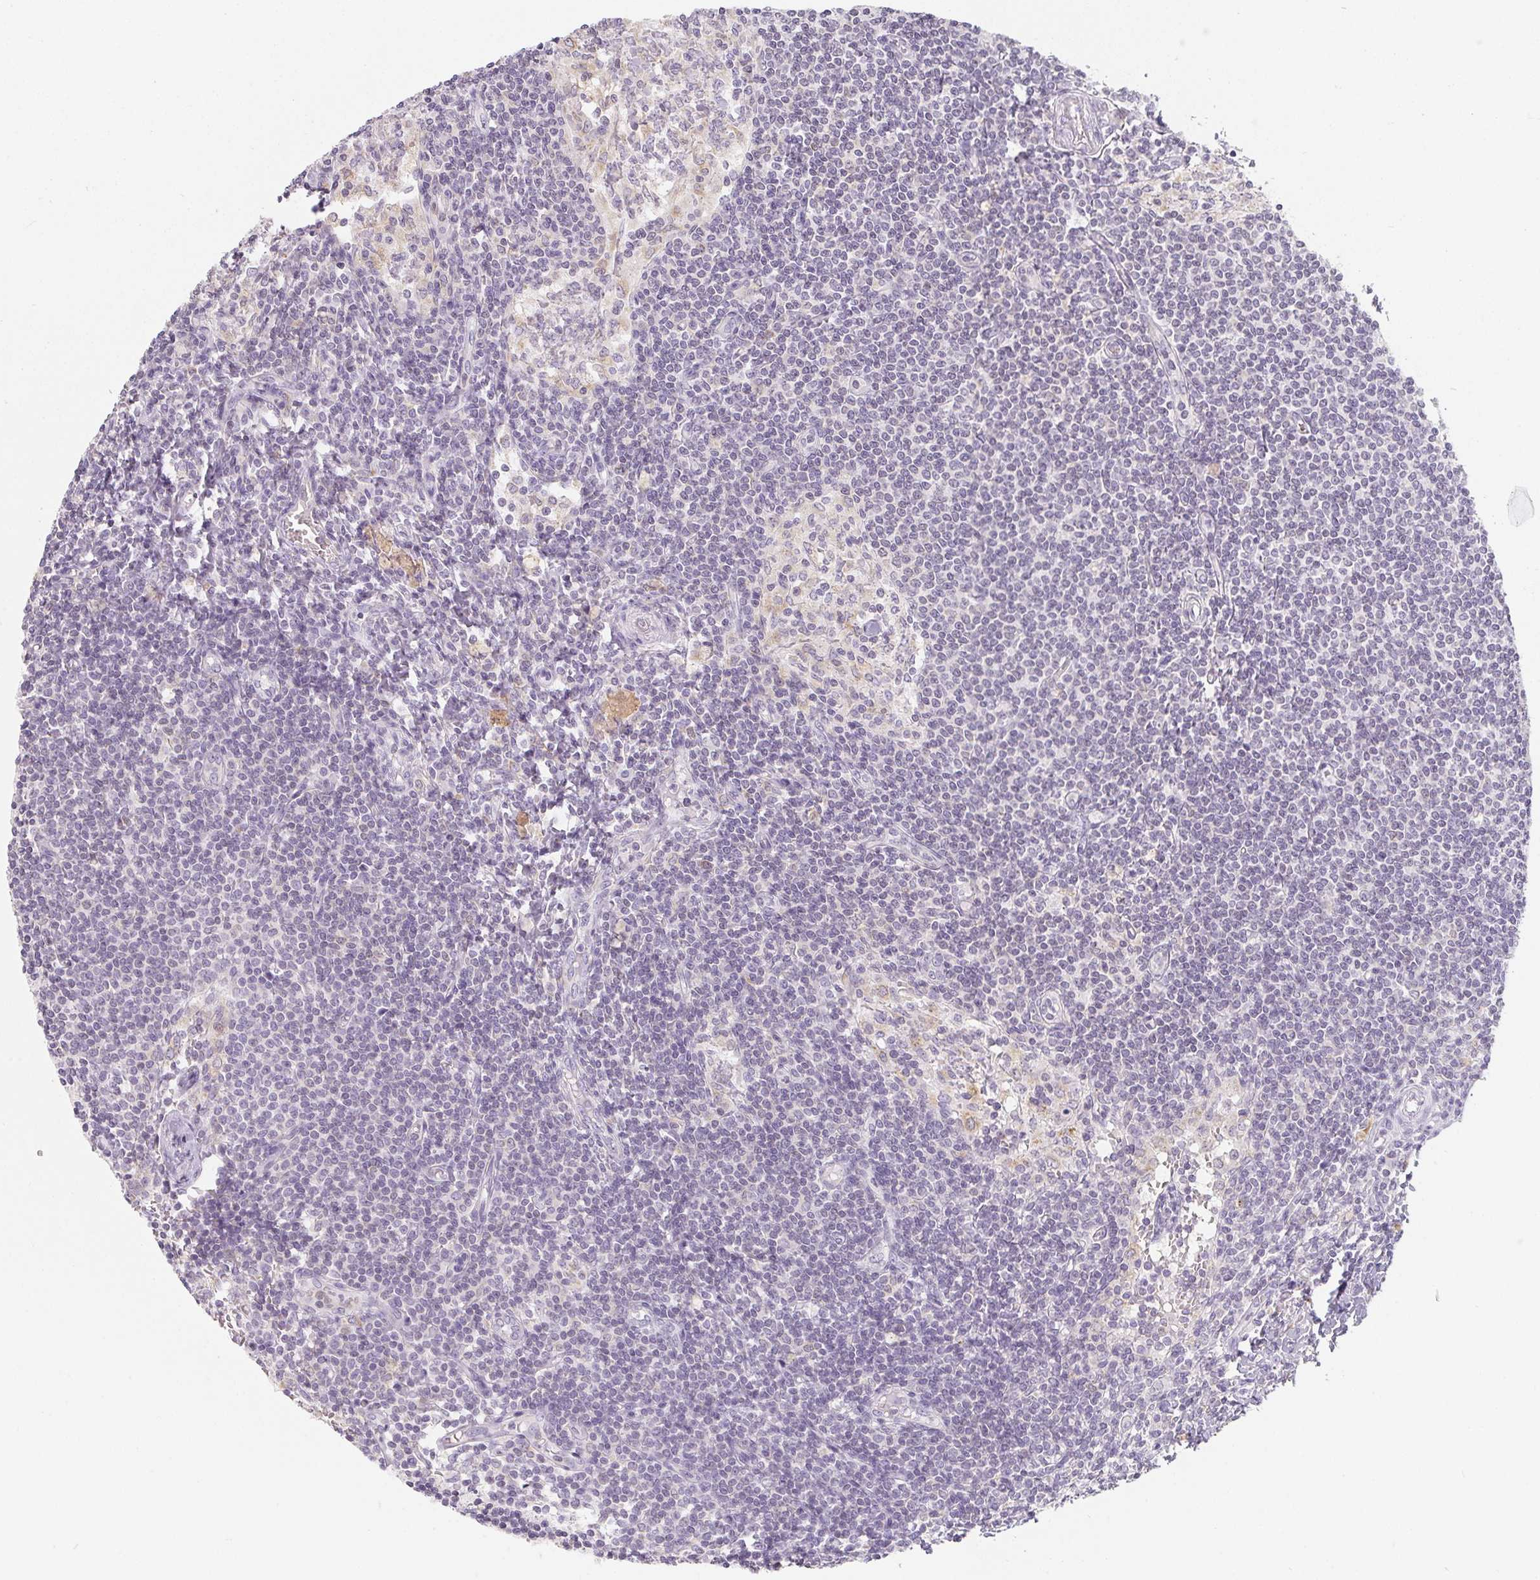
{"staining": {"intensity": "negative", "quantity": "none", "location": "none"}, "tissue": "lymph node", "cell_type": "Germinal center cells", "image_type": "normal", "snomed": [{"axis": "morphology", "description": "Normal tissue, NOS"}, {"axis": "topography", "description": "Lymph node"}], "caption": "Human lymph node stained for a protein using immunohistochemistry demonstrates no staining in germinal center cells.", "gene": "SOAT1", "patient": {"sex": "female", "age": 69}}